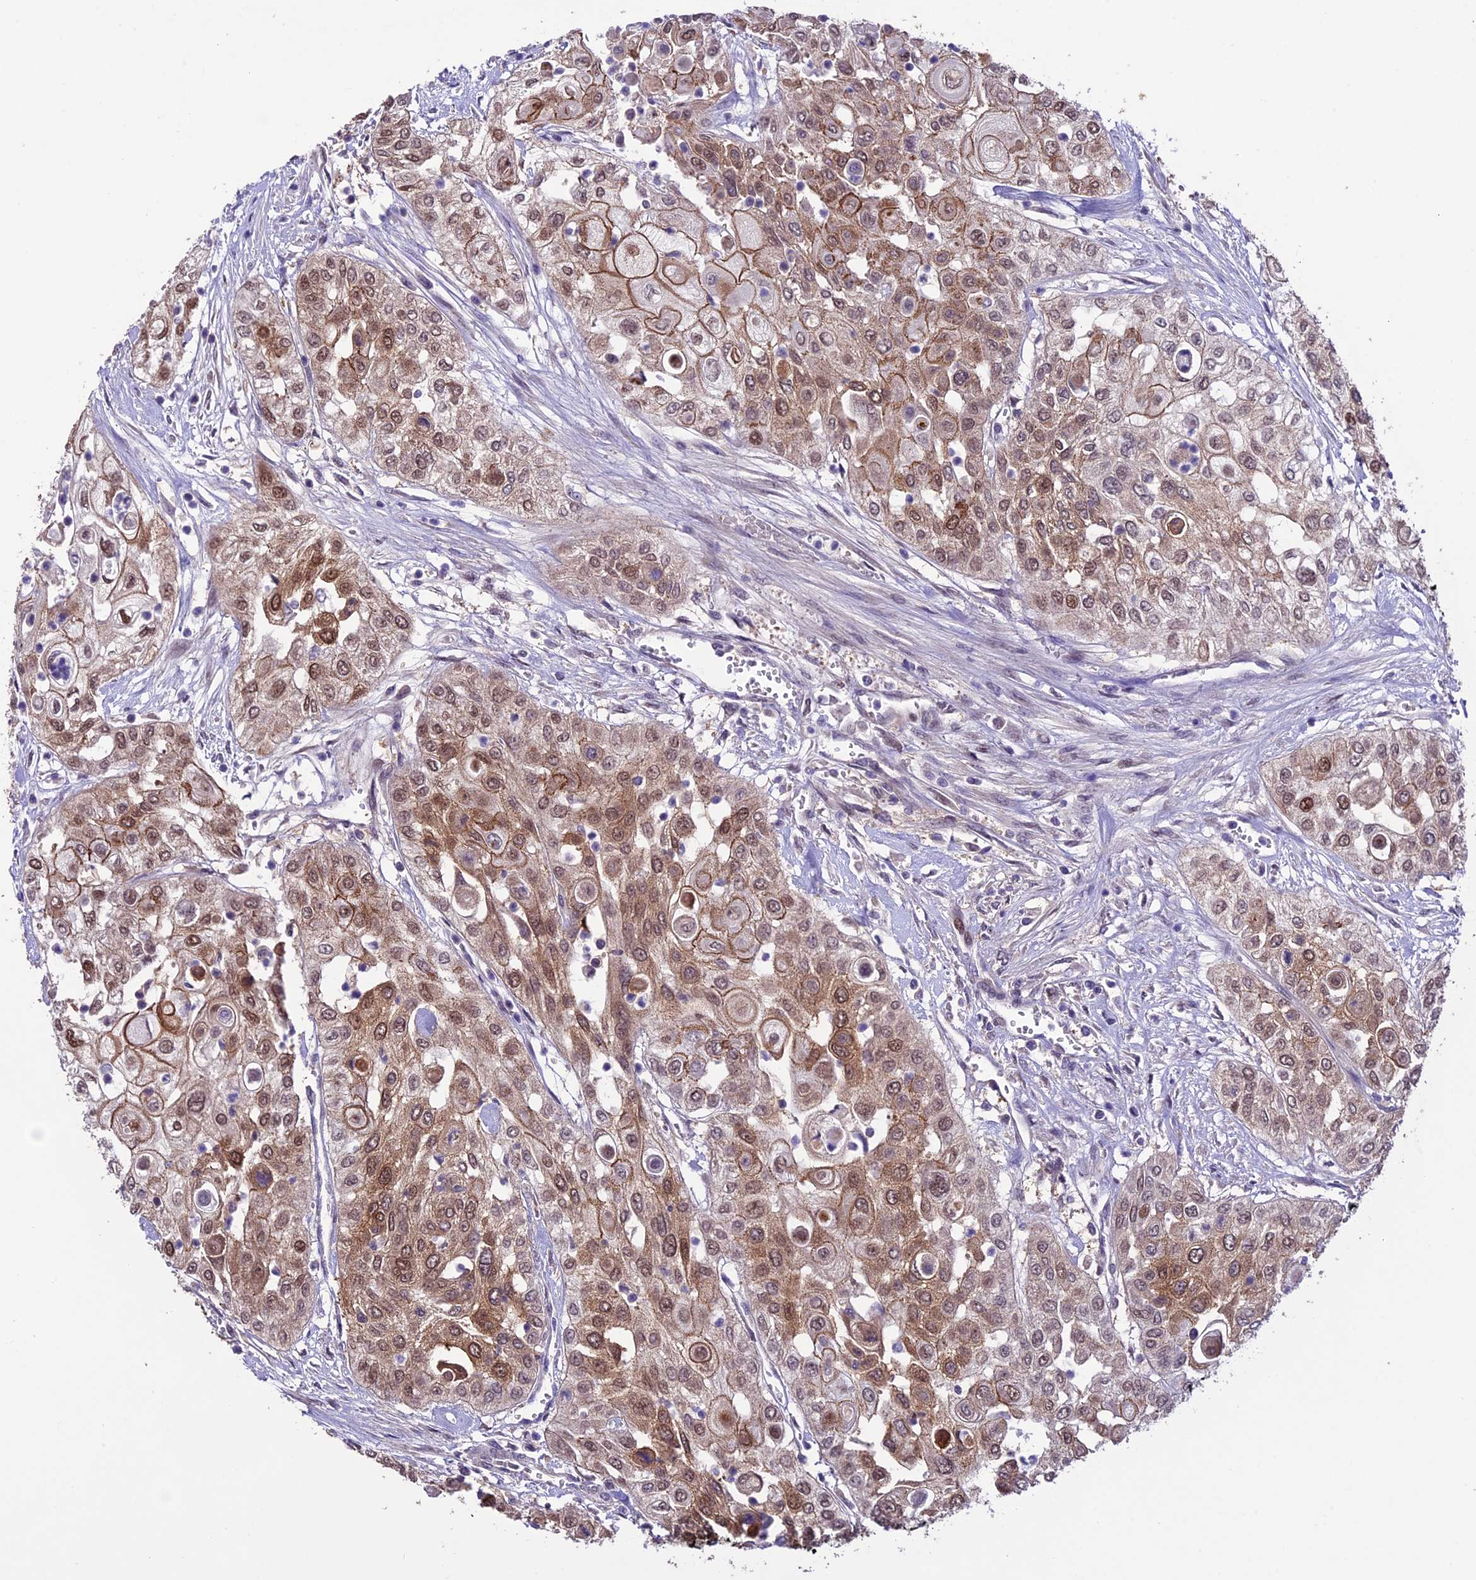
{"staining": {"intensity": "moderate", "quantity": ">75%", "location": "cytoplasmic/membranous,nuclear"}, "tissue": "urothelial cancer", "cell_type": "Tumor cells", "image_type": "cancer", "snomed": [{"axis": "morphology", "description": "Urothelial carcinoma, High grade"}, {"axis": "topography", "description": "Urinary bladder"}], "caption": "This is a photomicrograph of IHC staining of high-grade urothelial carcinoma, which shows moderate expression in the cytoplasmic/membranous and nuclear of tumor cells.", "gene": "XKR7", "patient": {"sex": "female", "age": 79}}